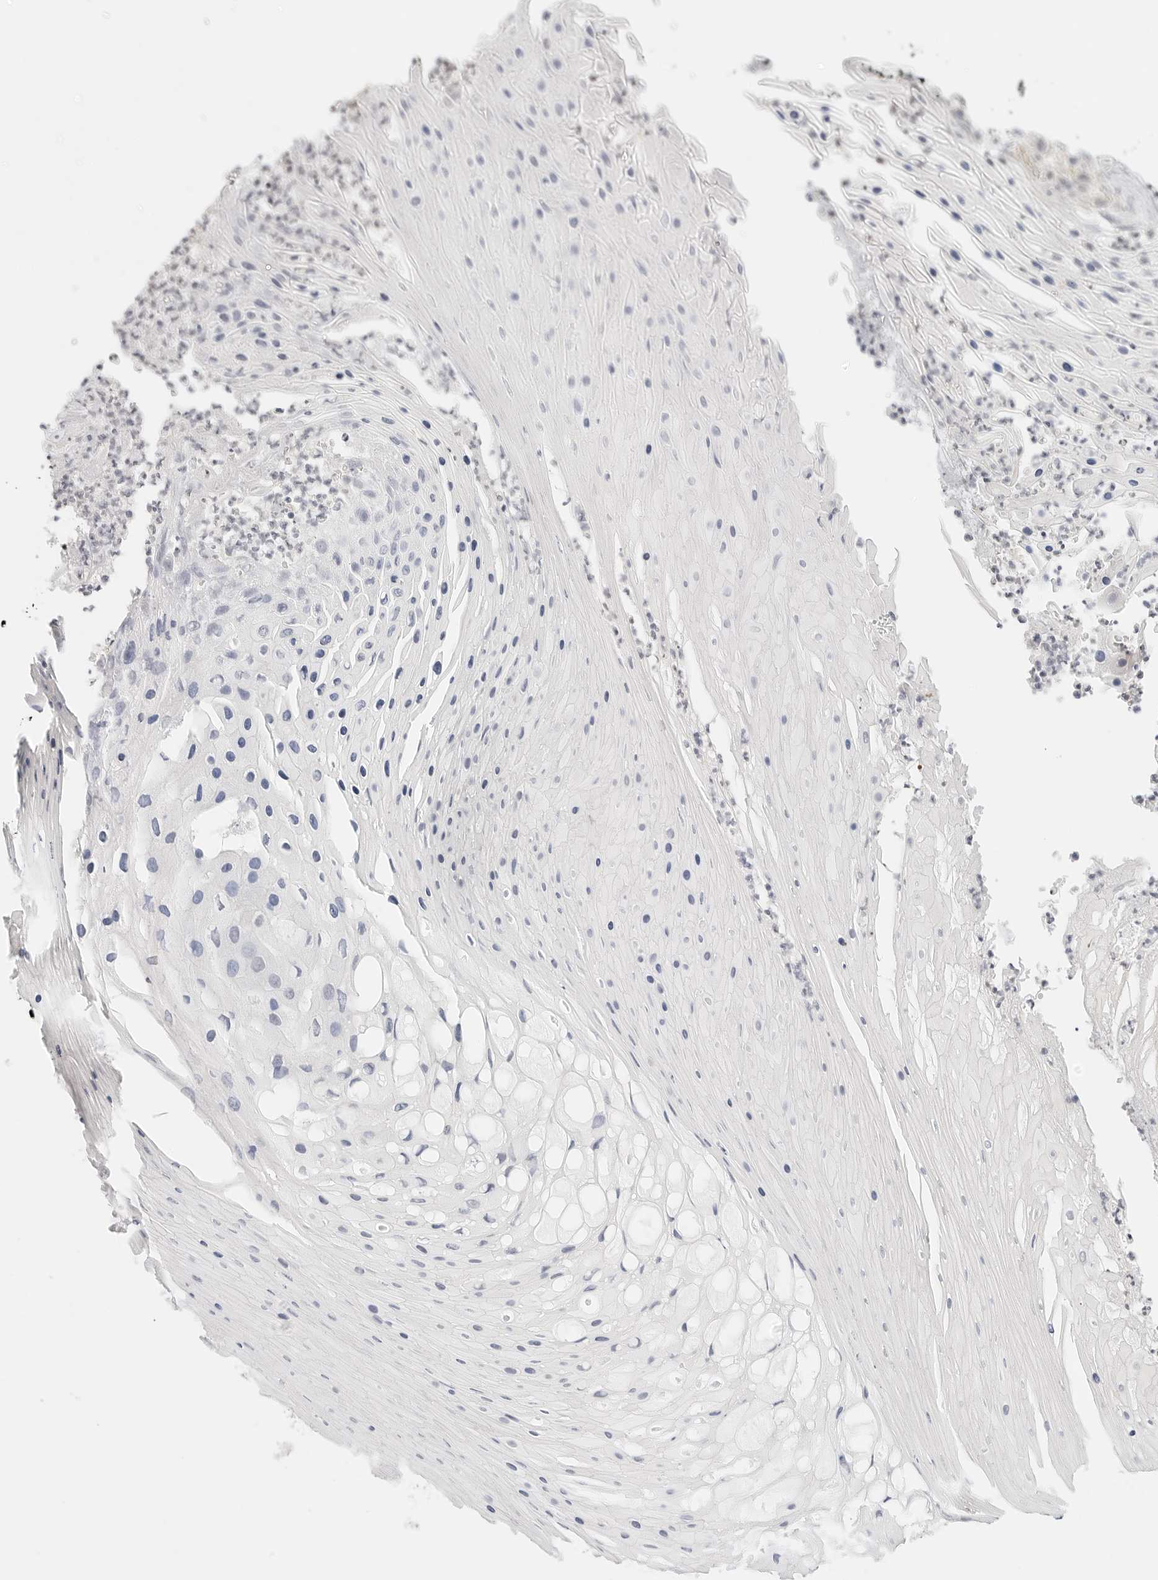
{"staining": {"intensity": "negative", "quantity": "none", "location": "none"}, "tissue": "skin cancer", "cell_type": "Tumor cells", "image_type": "cancer", "snomed": [{"axis": "morphology", "description": "Squamous cell carcinoma, NOS"}, {"axis": "topography", "description": "Skin"}], "caption": "Histopathology image shows no protein positivity in tumor cells of skin cancer tissue.", "gene": "PCDH19", "patient": {"sex": "female", "age": 88}}